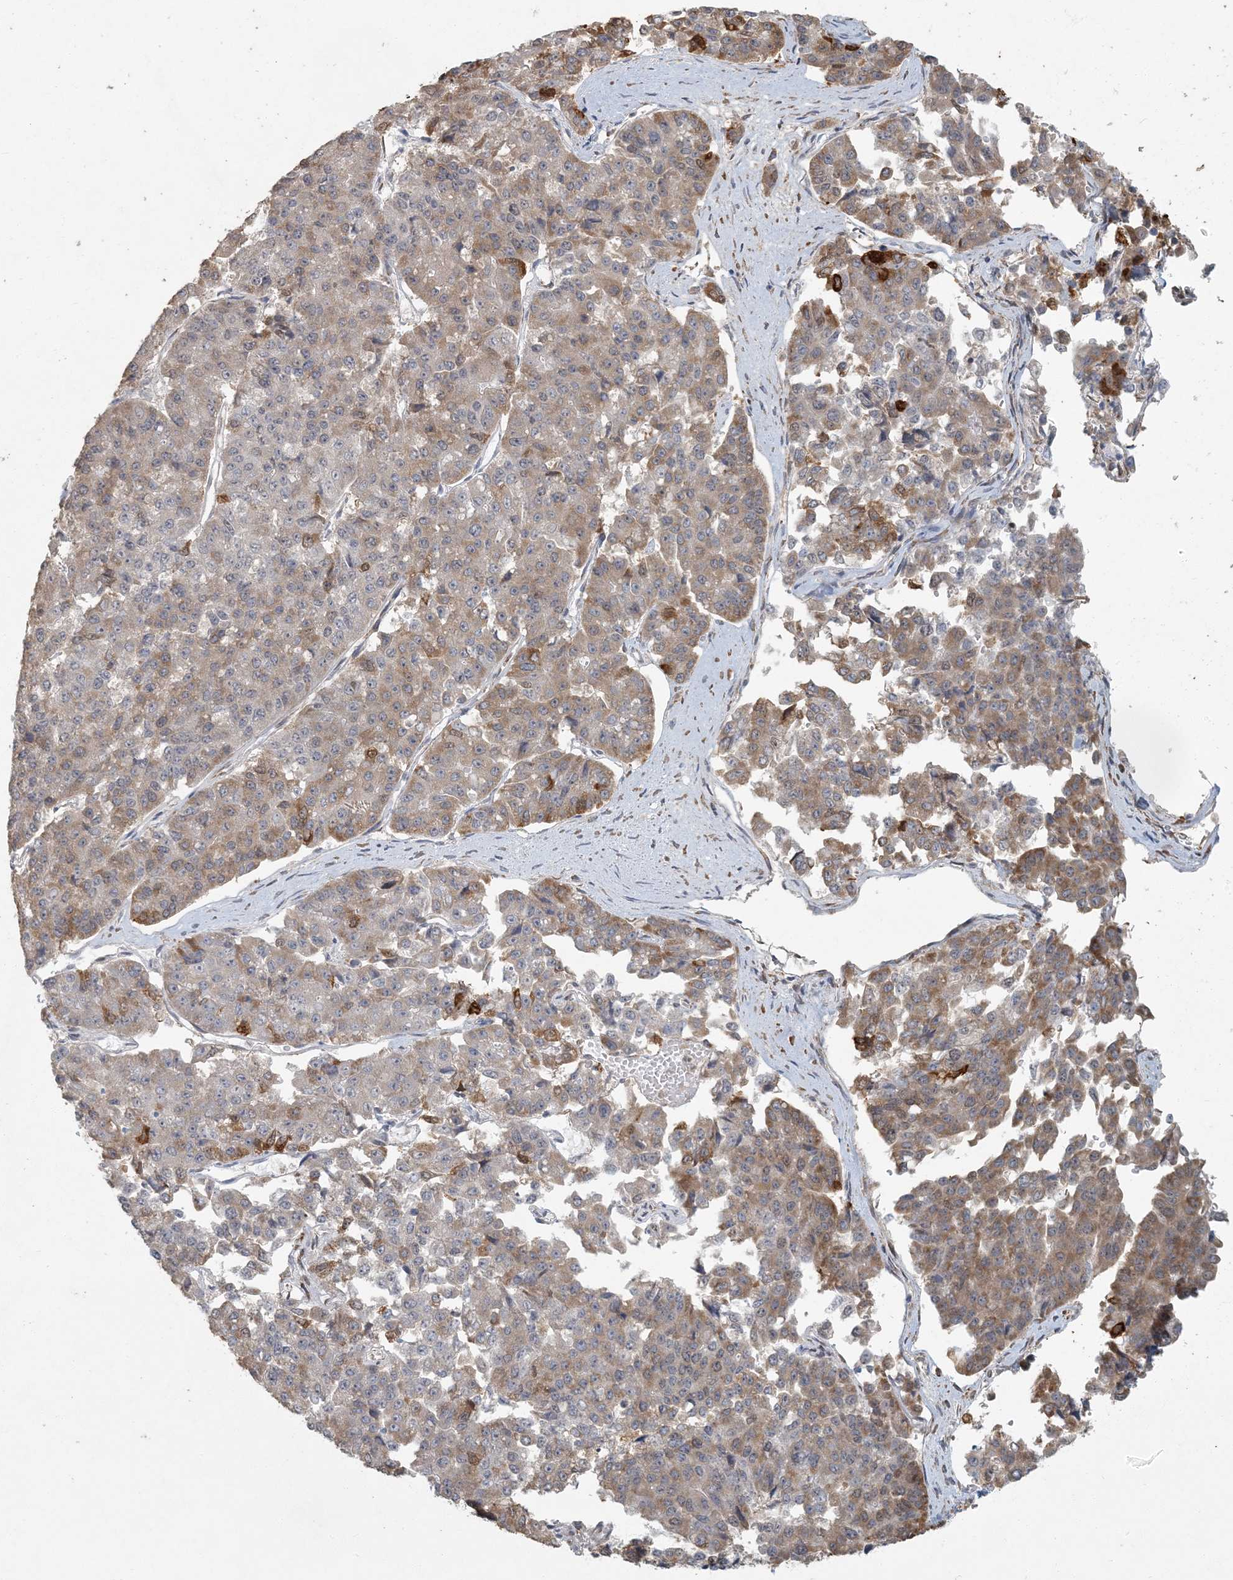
{"staining": {"intensity": "moderate", "quantity": "25%-75%", "location": "cytoplasmic/membranous"}, "tissue": "pancreatic cancer", "cell_type": "Tumor cells", "image_type": "cancer", "snomed": [{"axis": "morphology", "description": "Adenocarcinoma, NOS"}, {"axis": "topography", "description": "Pancreas"}], "caption": "Tumor cells show medium levels of moderate cytoplasmic/membranous positivity in approximately 25%-75% of cells in human pancreatic adenocarcinoma.", "gene": "AK9", "patient": {"sex": "male", "age": 50}}